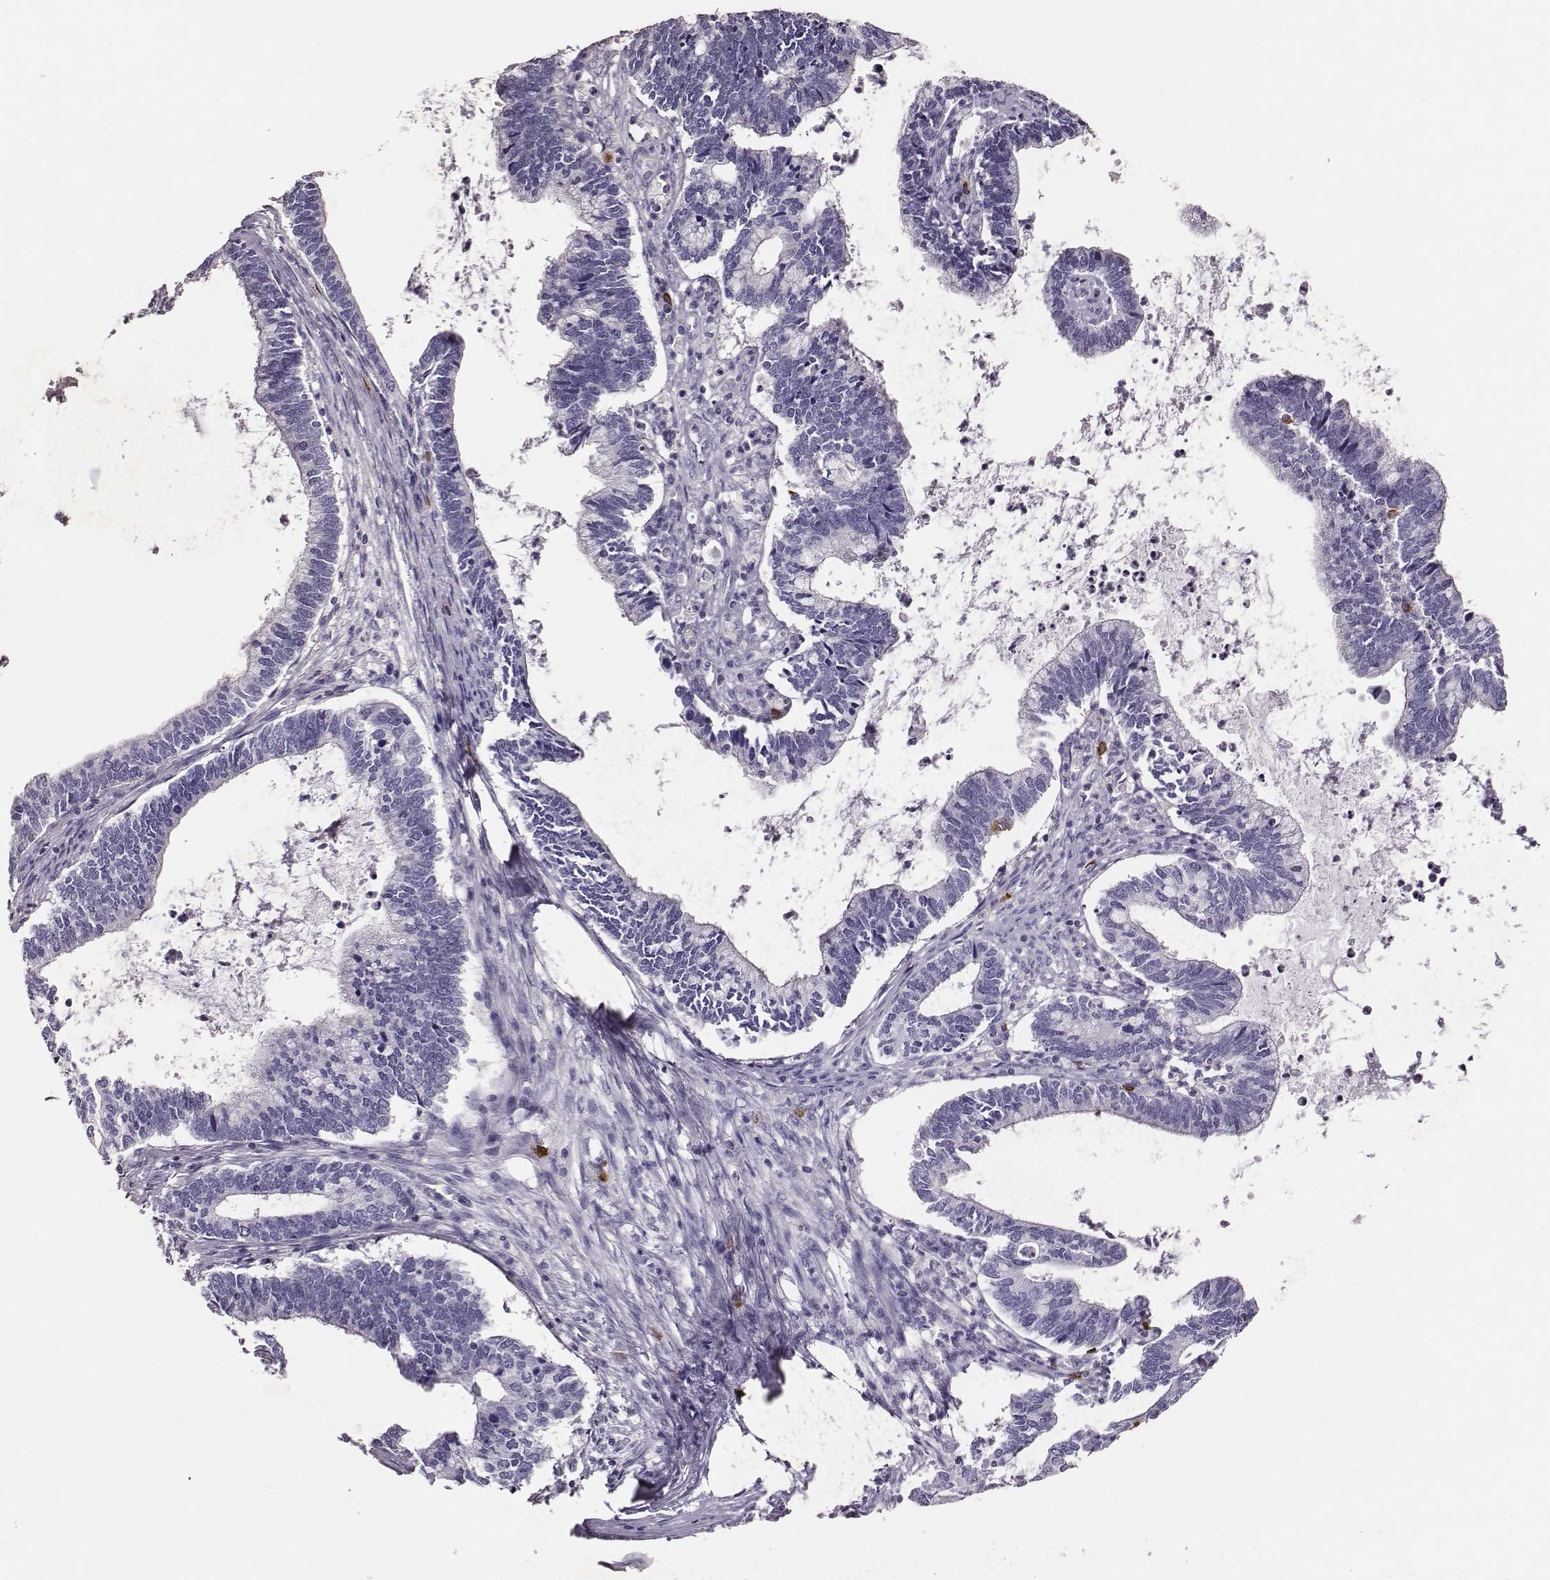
{"staining": {"intensity": "negative", "quantity": "none", "location": "none"}, "tissue": "cervical cancer", "cell_type": "Tumor cells", "image_type": "cancer", "snomed": [{"axis": "morphology", "description": "Adenocarcinoma, NOS"}, {"axis": "topography", "description": "Cervix"}], "caption": "This is an immunohistochemistry (IHC) image of cervical adenocarcinoma. There is no staining in tumor cells.", "gene": "P2RY10", "patient": {"sex": "female", "age": 42}}